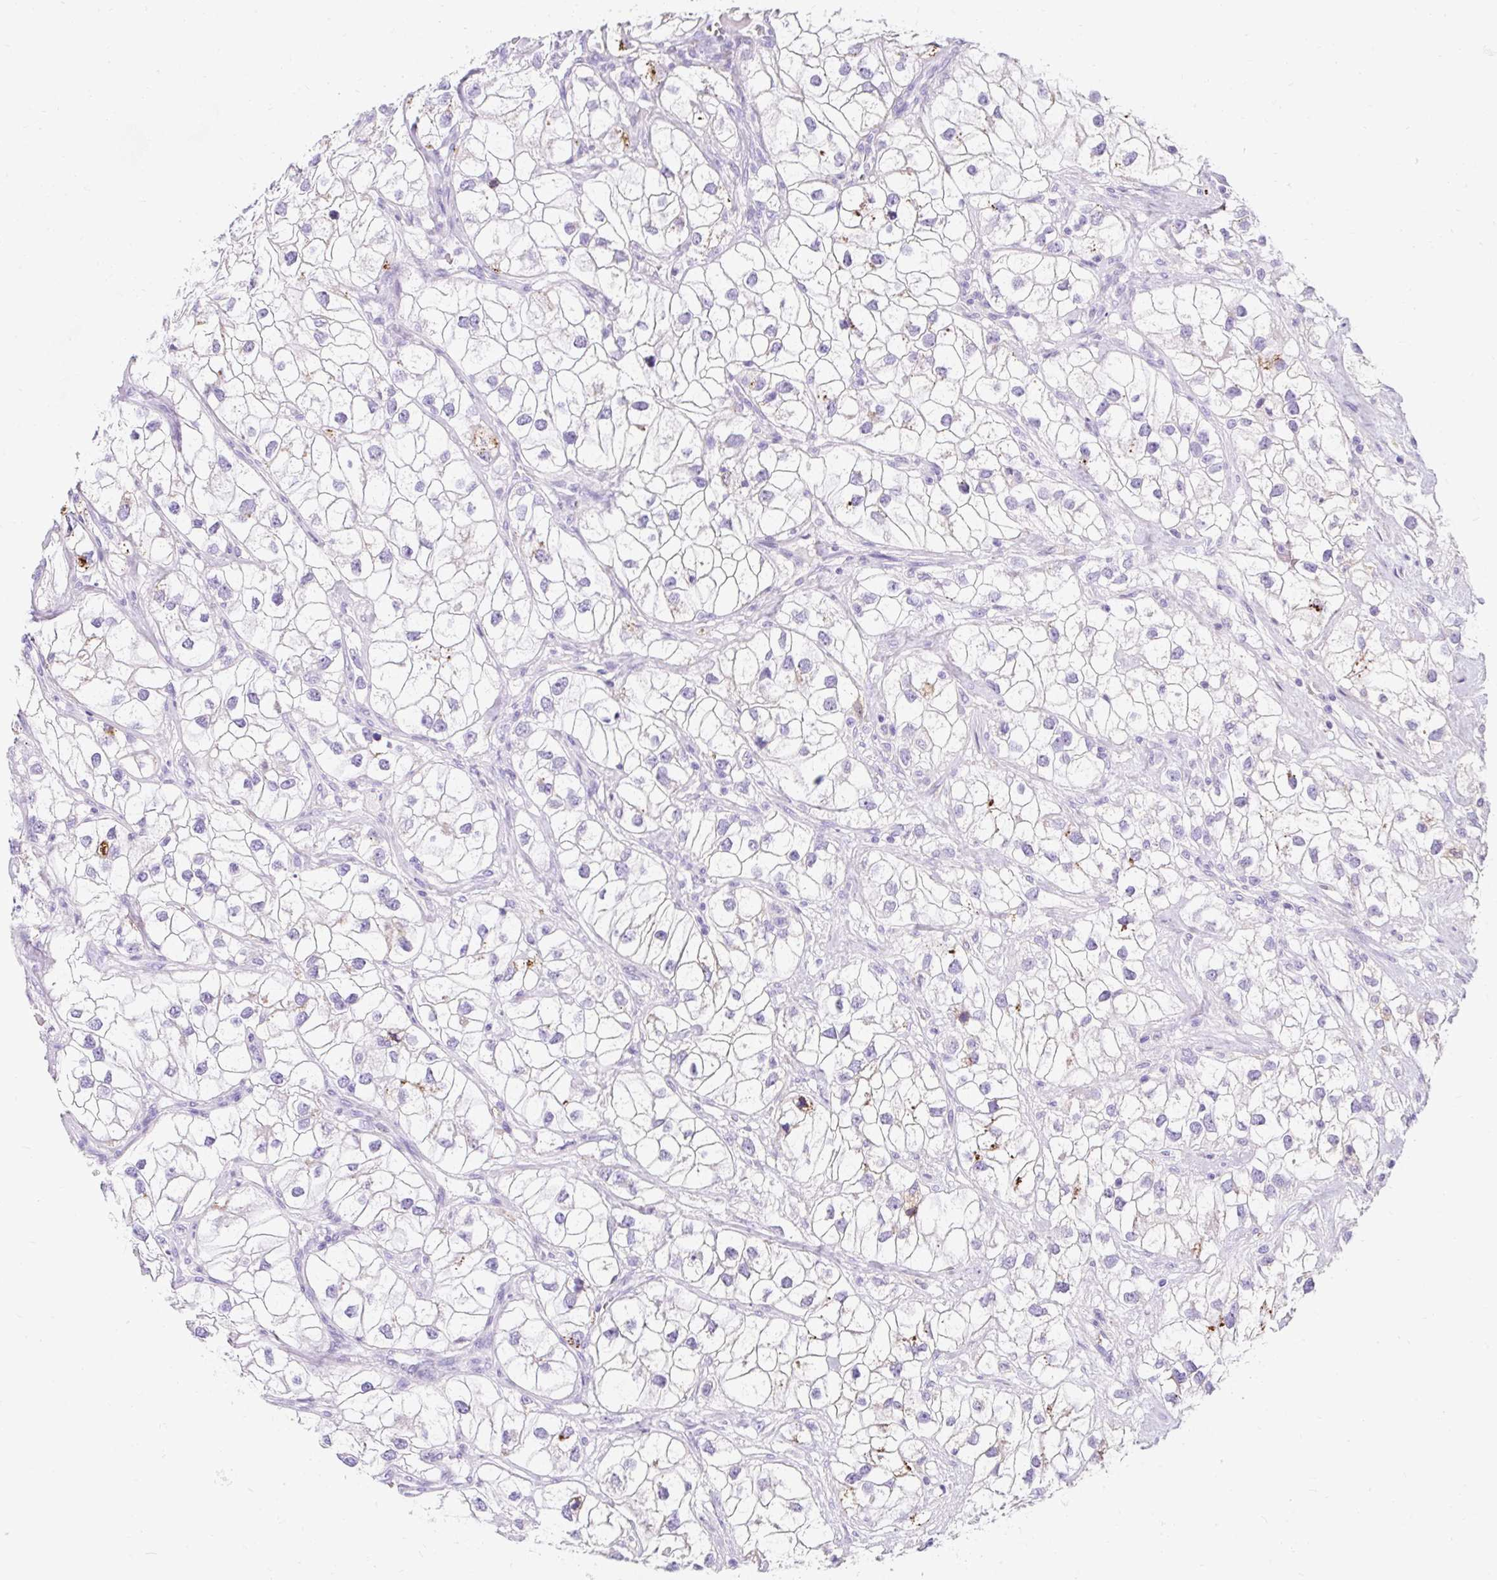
{"staining": {"intensity": "negative", "quantity": "none", "location": "none"}, "tissue": "renal cancer", "cell_type": "Tumor cells", "image_type": "cancer", "snomed": [{"axis": "morphology", "description": "Adenocarcinoma, NOS"}, {"axis": "topography", "description": "Kidney"}], "caption": "Adenocarcinoma (renal) was stained to show a protein in brown. There is no significant expression in tumor cells.", "gene": "APOC4-APOC2", "patient": {"sex": "male", "age": 59}}